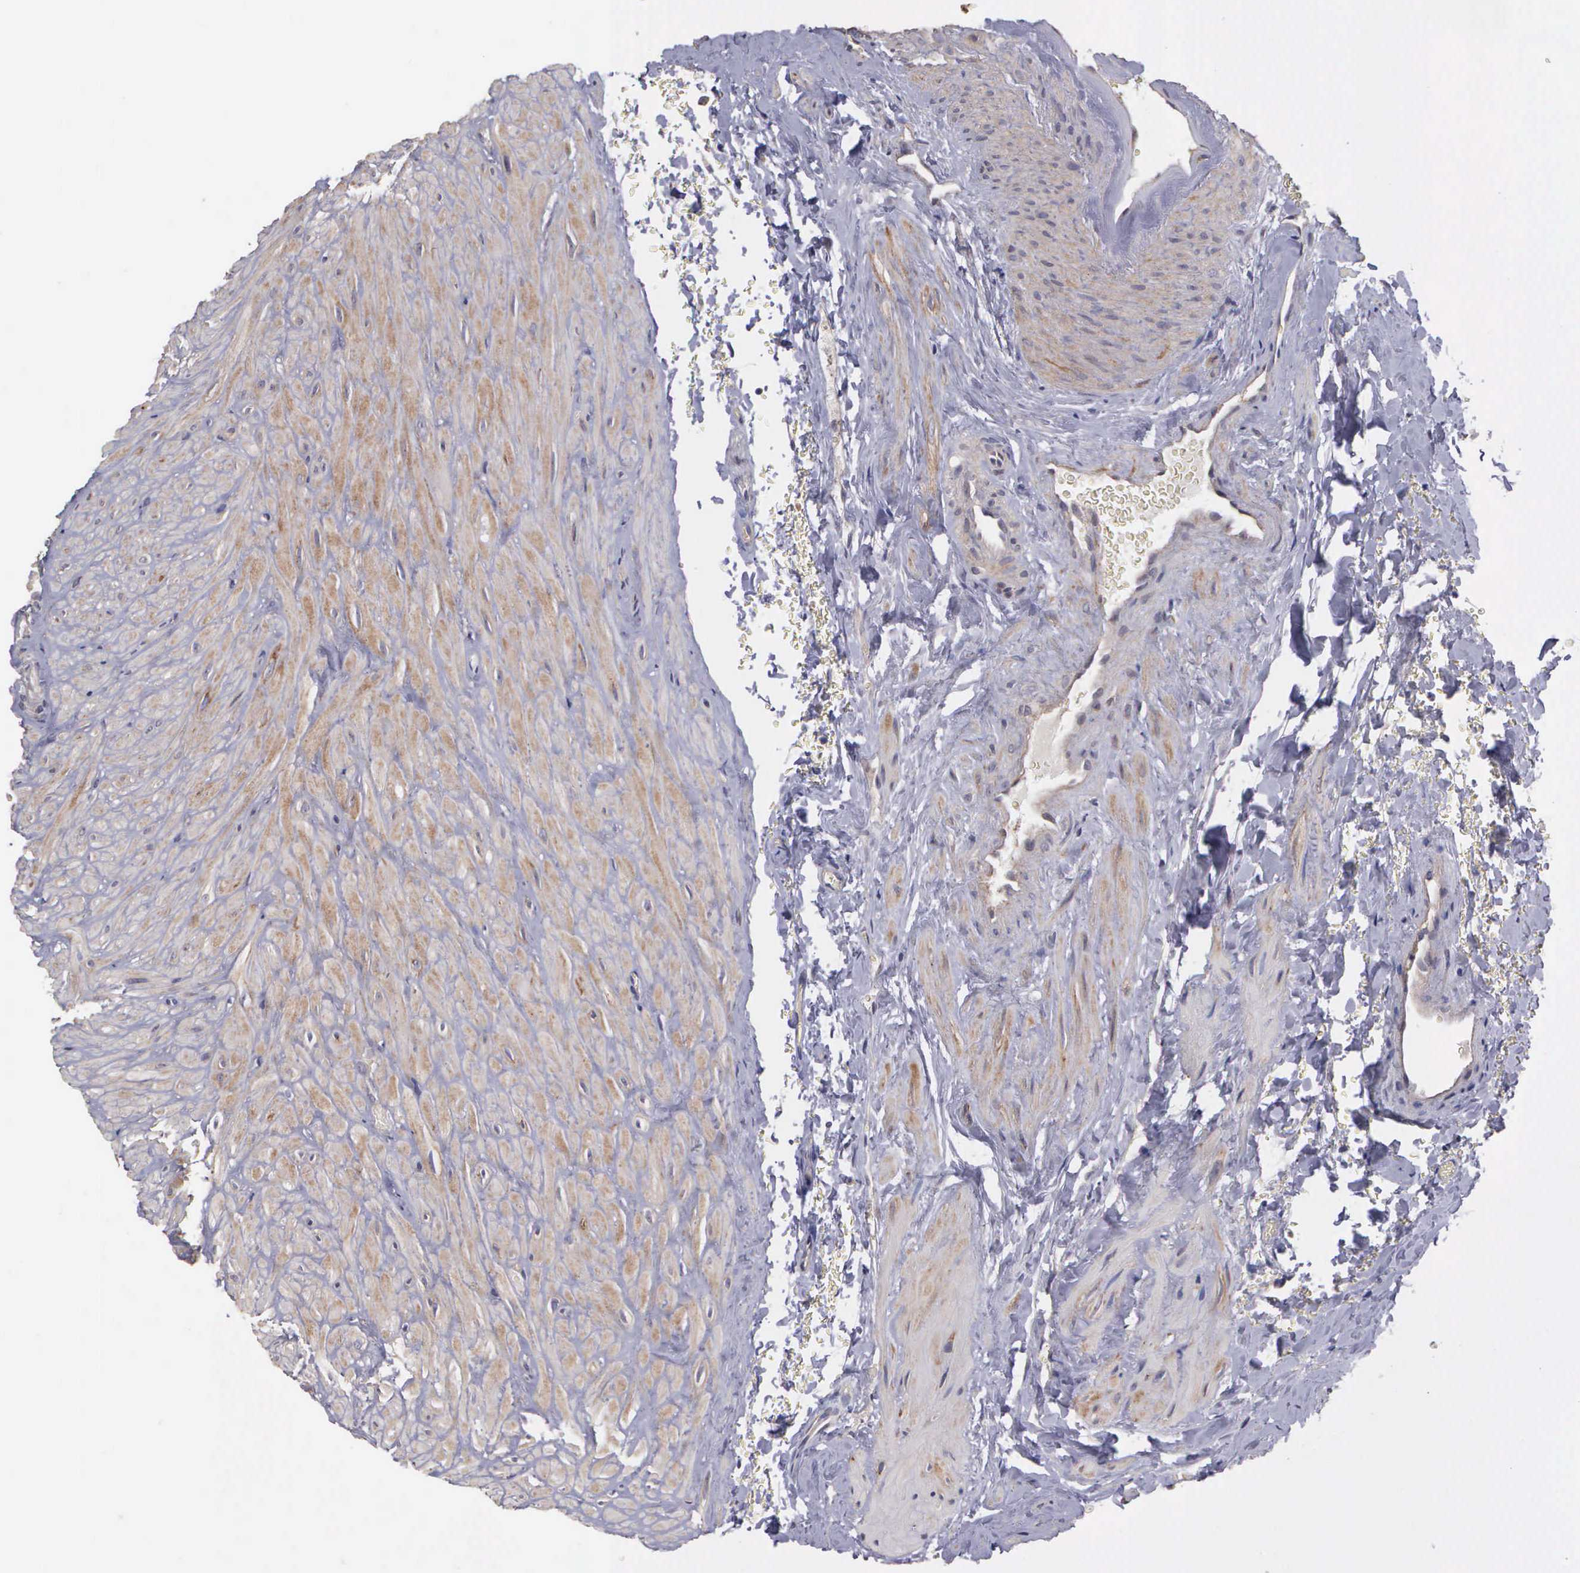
{"staining": {"intensity": "weak", "quantity": ">75%", "location": "cytoplasmic/membranous"}, "tissue": "seminal vesicle", "cell_type": "Glandular cells", "image_type": "normal", "snomed": [{"axis": "morphology", "description": "Normal tissue, NOS"}, {"axis": "topography", "description": "Seminal veicle"}], "caption": "IHC (DAB (3,3'-diaminobenzidine)) staining of normal seminal vesicle exhibits weak cytoplasmic/membranous protein positivity in approximately >75% of glandular cells.", "gene": "RTL10", "patient": {"sex": "male", "age": 69}}